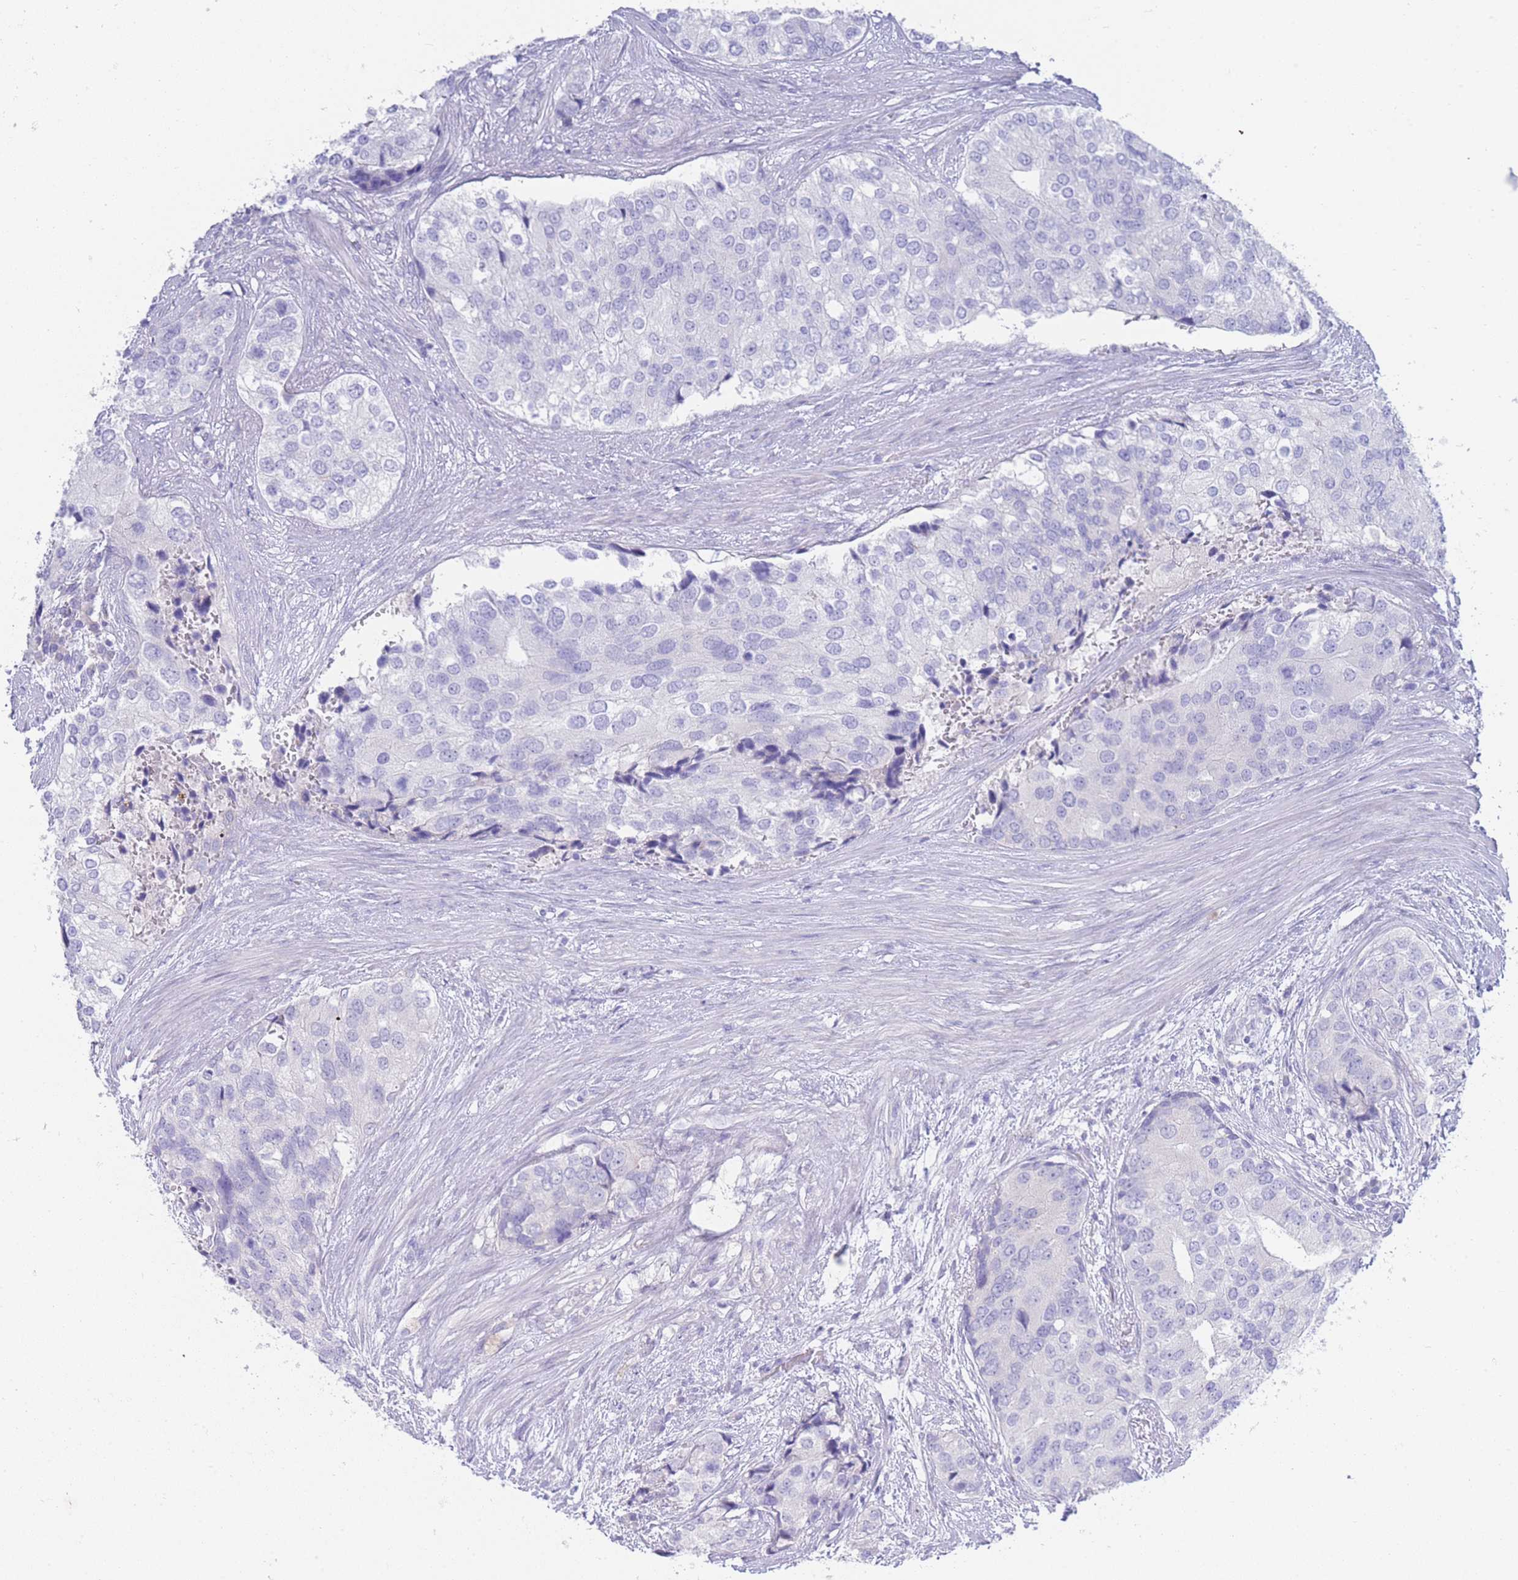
{"staining": {"intensity": "negative", "quantity": "none", "location": "none"}, "tissue": "prostate cancer", "cell_type": "Tumor cells", "image_type": "cancer", "snomed": [{"axis": "morphology", "description": "Adenocarcinoma, High grade"}, {"axis": "topography", "description": "Prostate"}], "caption": "A high-resolution histopathology image shows immunohistochemistry staining of adenocarcinoma (high-grade) (prostate), which shows no significant expression in tumor cells.", "gene": "LRRC37A", "patient": {"sex": "male", "age": 62}}